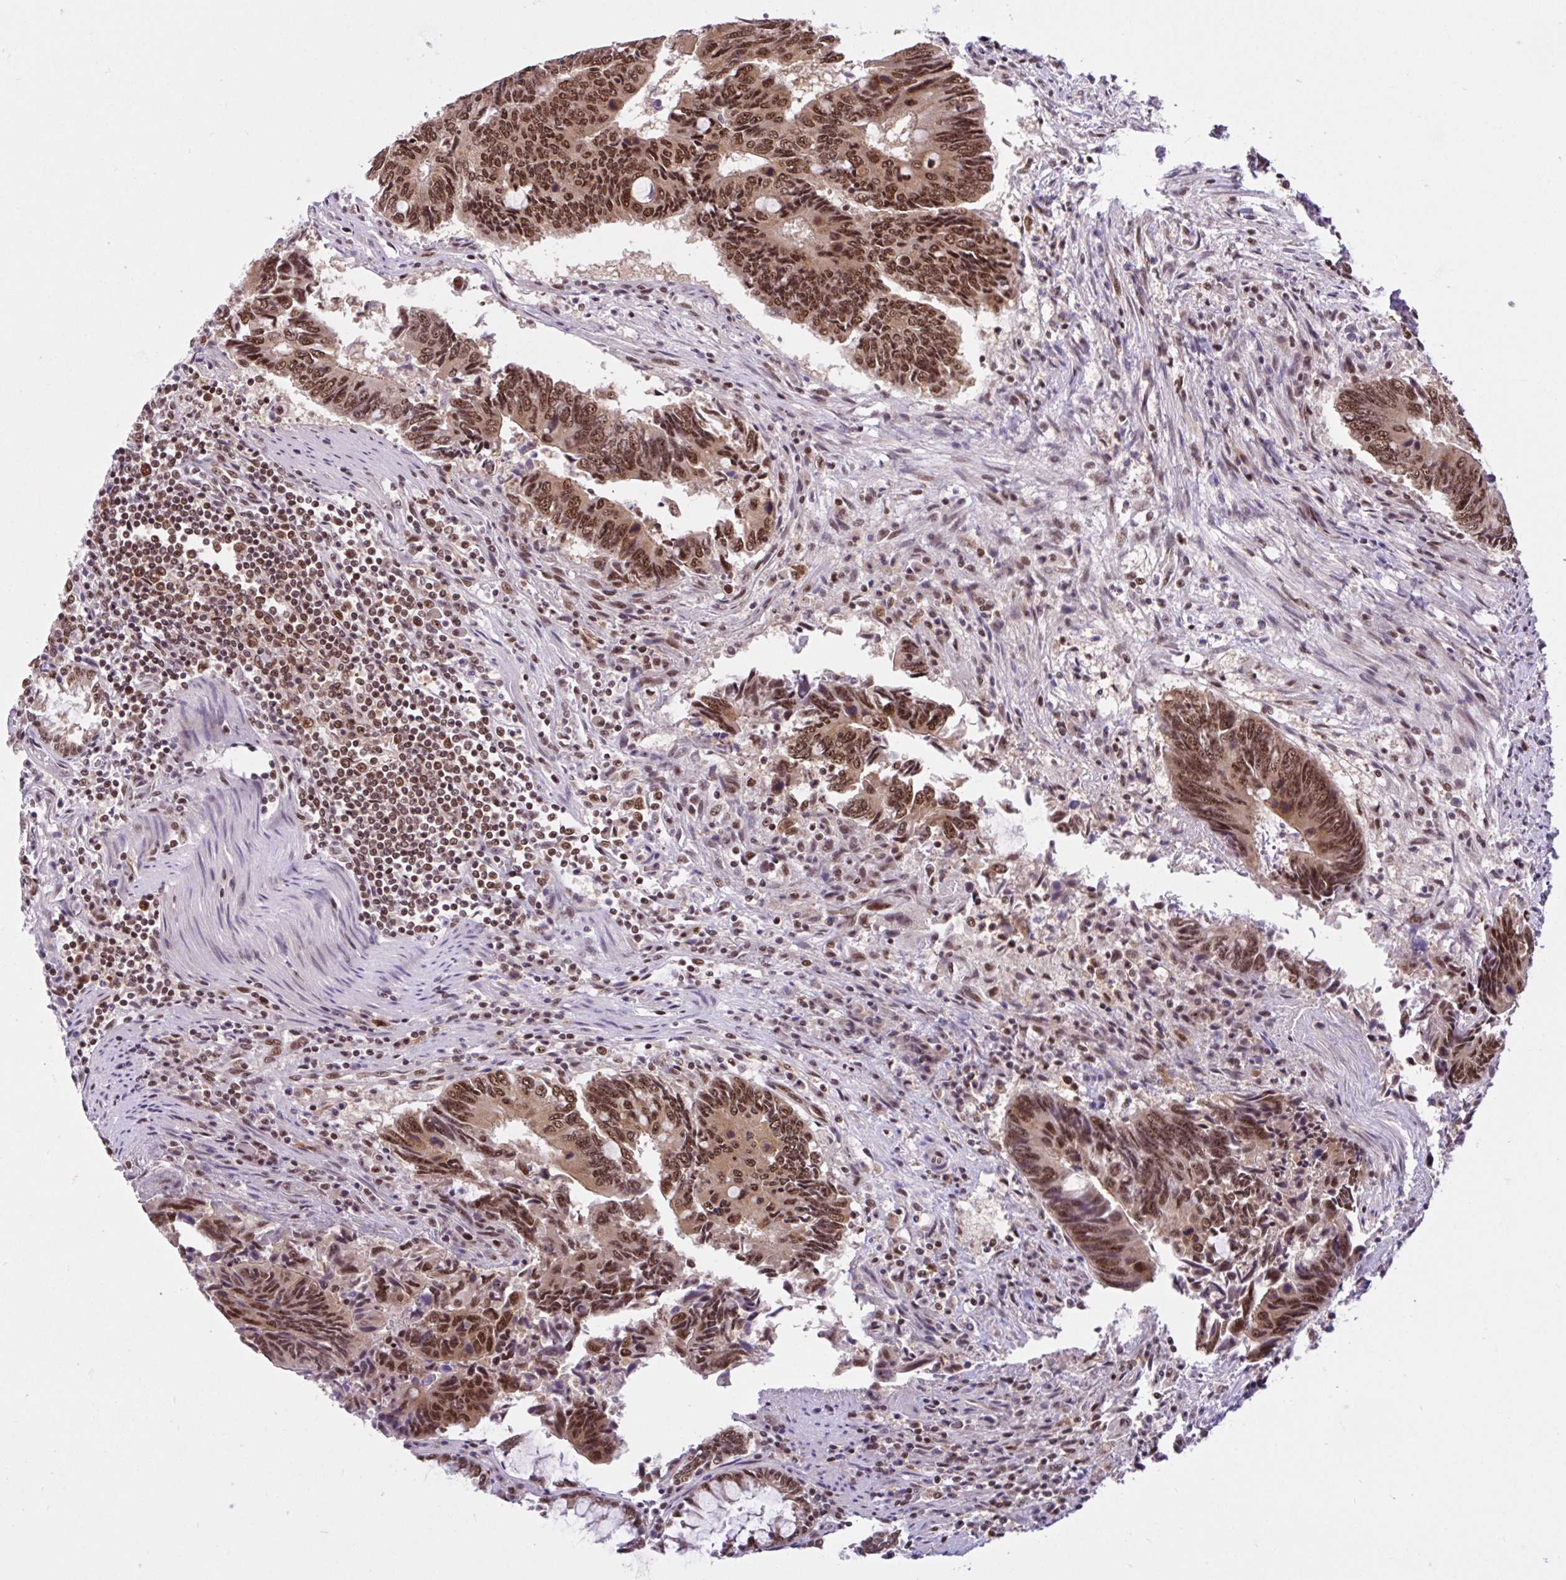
{"staining": {"intensity": "moderate", "quantity": ">75%", "location": "nuclear"}, "tissue": "colorectal cancer", "cell_type": "Tumor cells", "image_type": "cancer", "snomed": [{"axis": "morphology", "description": "Adenocarcinoma, NOS"}, {"axis": "topography", "description": "Colon"}], "caption": "Protein staining of adenocarcinoma (colorectal) tissue reveals moderate nuclear positivity in about >75% of tumor cells.", "gene": "CCDC12", "patient": {"sex": "male", "age": 87}}